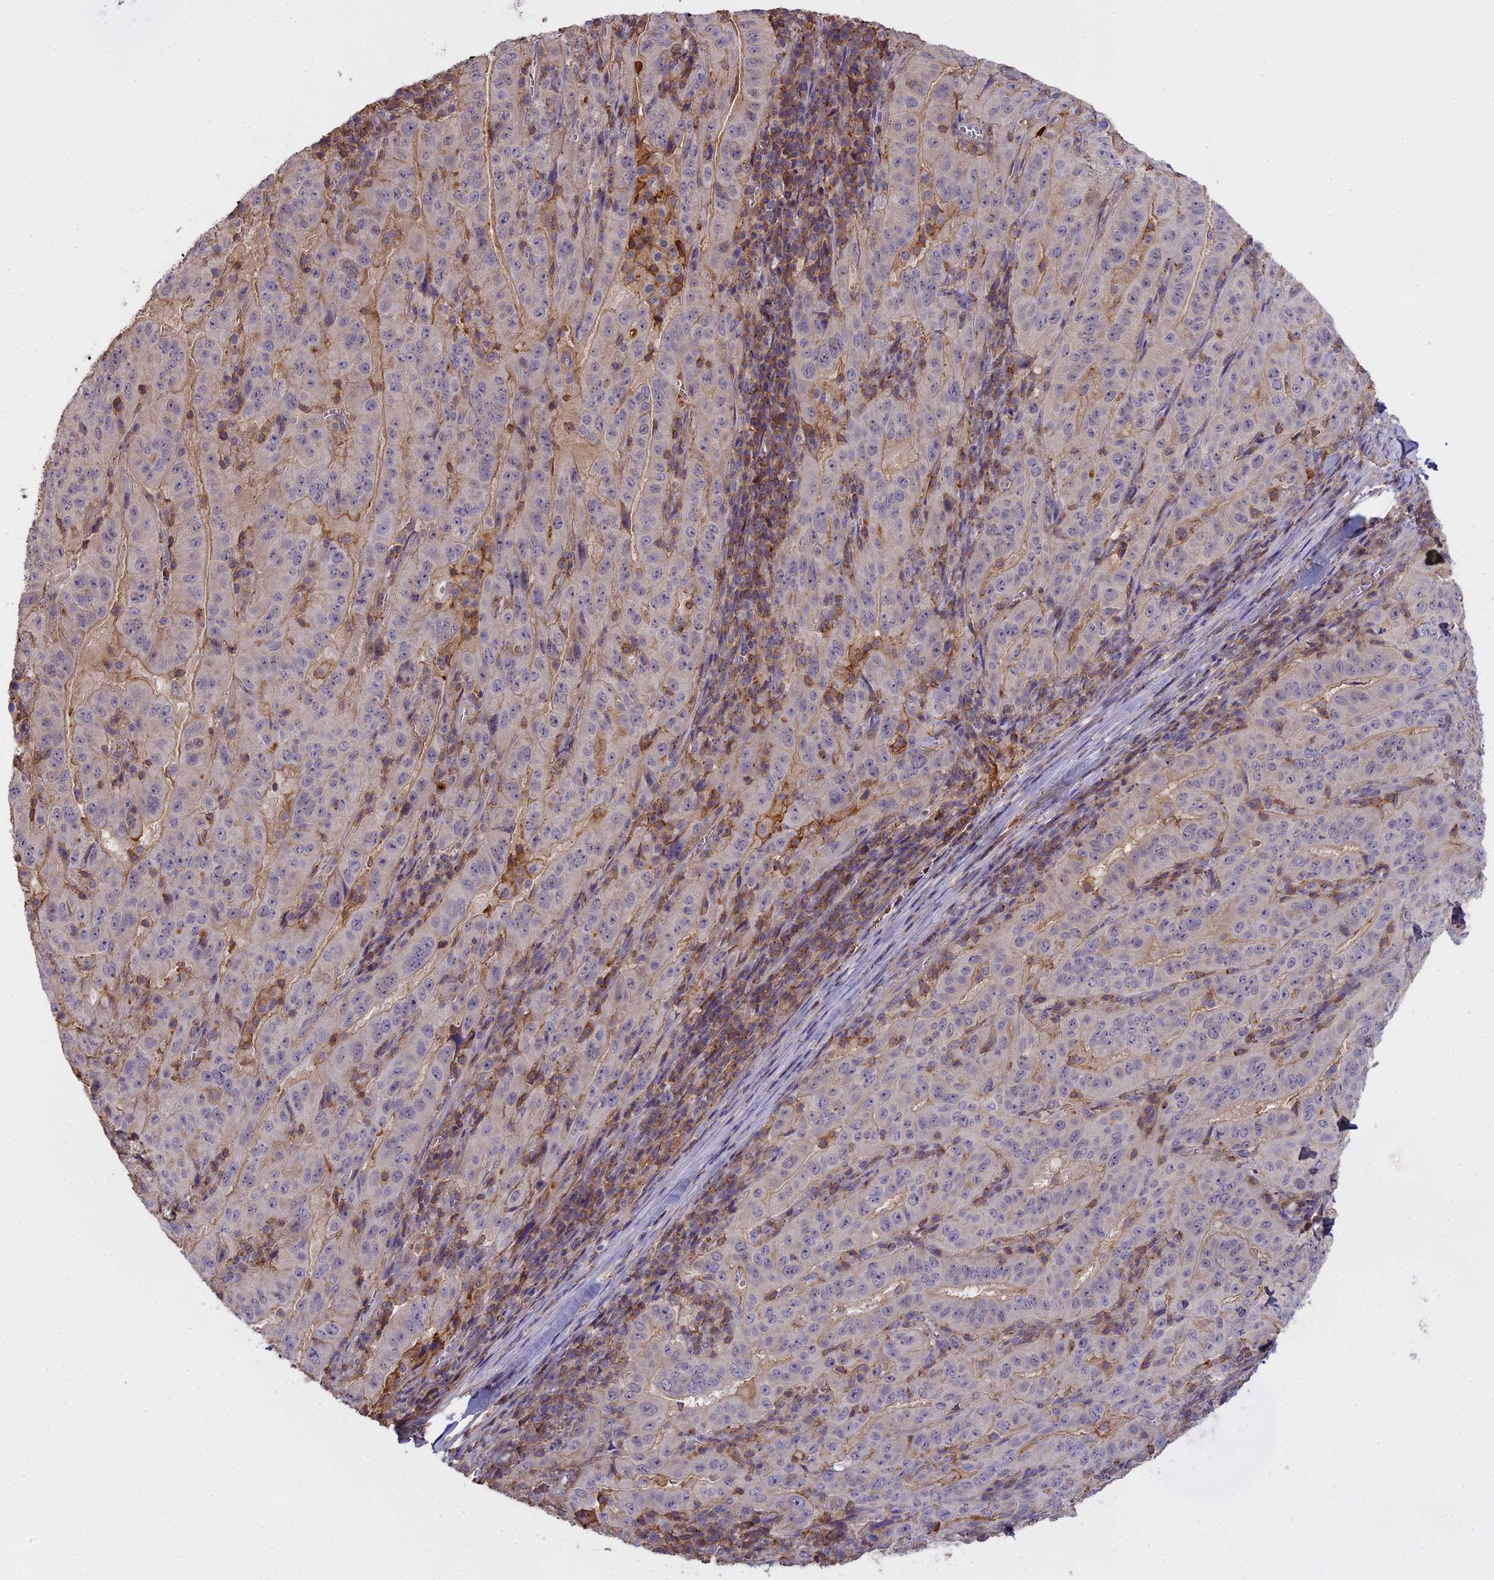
{"staining": {"intensity": "negative", "quantity": "none", "location": "none"}, "tissue": "pancreatic cancer", "cell_type": "Tumor cells", "image_type": "cancer", "snomed": [{"axis": "morphology", "description": "Adenocarcinoma, NOS"}, {"axis": "topography", "description": "Pancreas"}], "caption": "This is an IHC histopathology image of human adenocarcinoma (pancreatic). There is no positivity in tumor cells.", "gene": "CFAP119", "patient": {"sex": "male", "age": 63}}